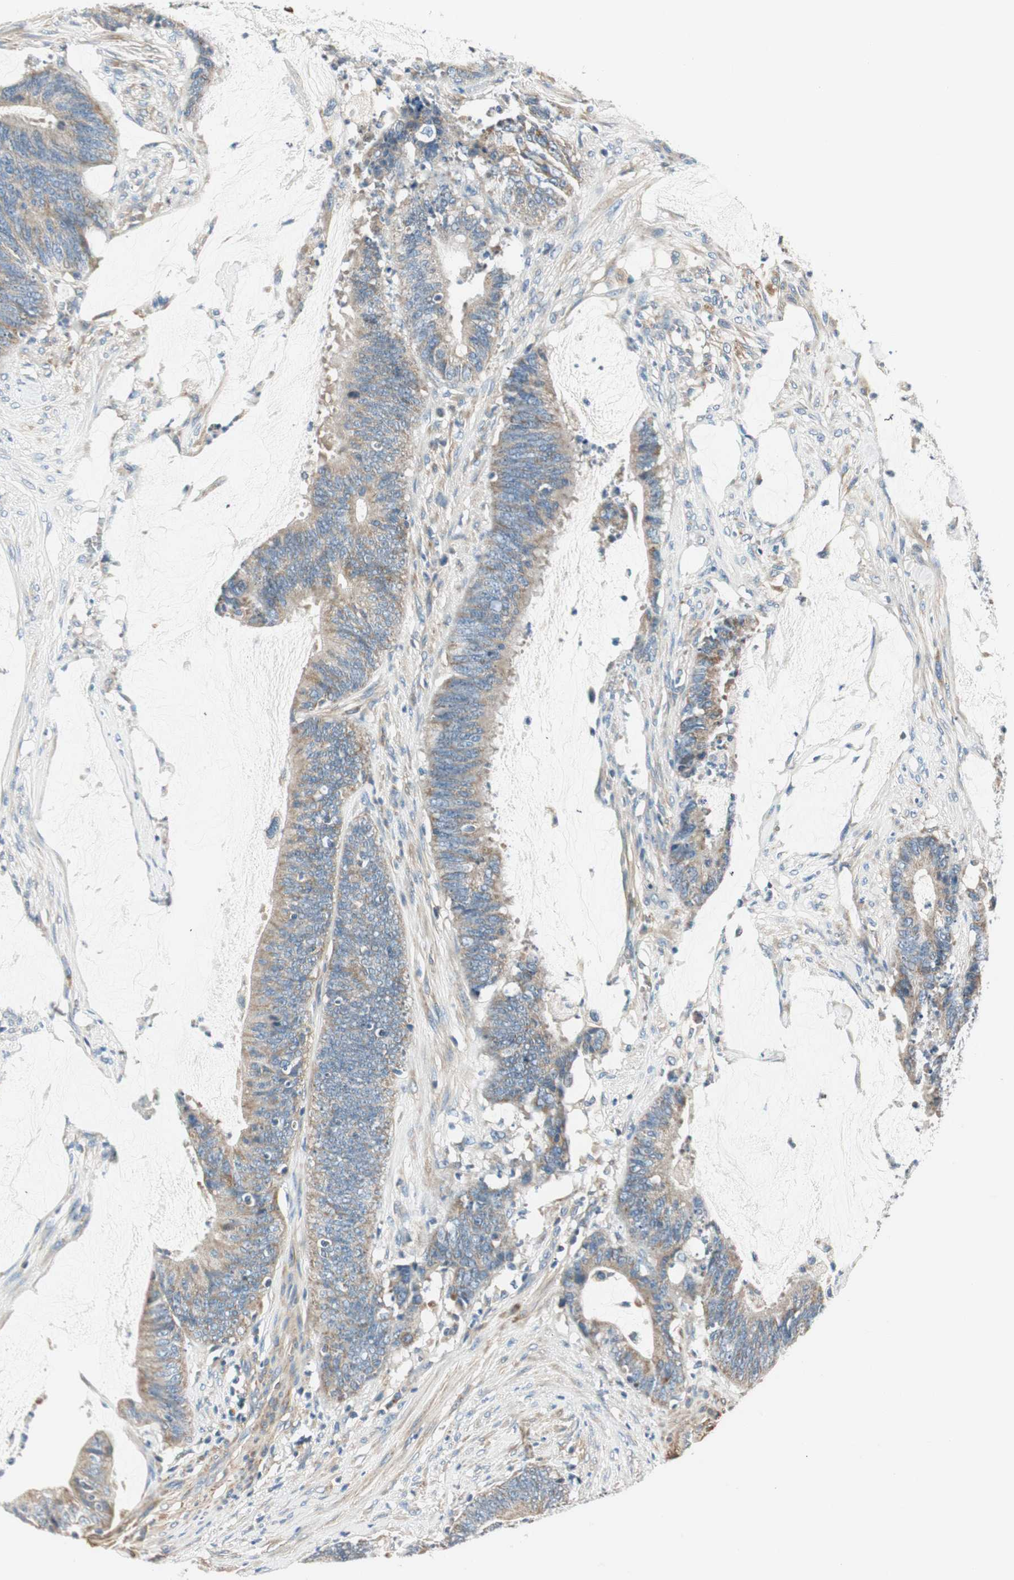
{"staining": {"intensity": "weak", "quantity": ">75%", "location": "cytoplasmic/membranous"}, "tissue": "colorectal cancer", "cell_type": "Tumor cells", "image_type": "cancer", "snomed": [{"axis": "morphology", "description": "Adenocarcinoma, NOS"}, {"axis": "topography", "description": "Rectum"}], "caption": "Tumor cells show weak cytoplasmic/membranous staining in about >75% of cells in colorectal cancer.", "gene": "RORB", "patient": {"sex": "female", "age": 66}}